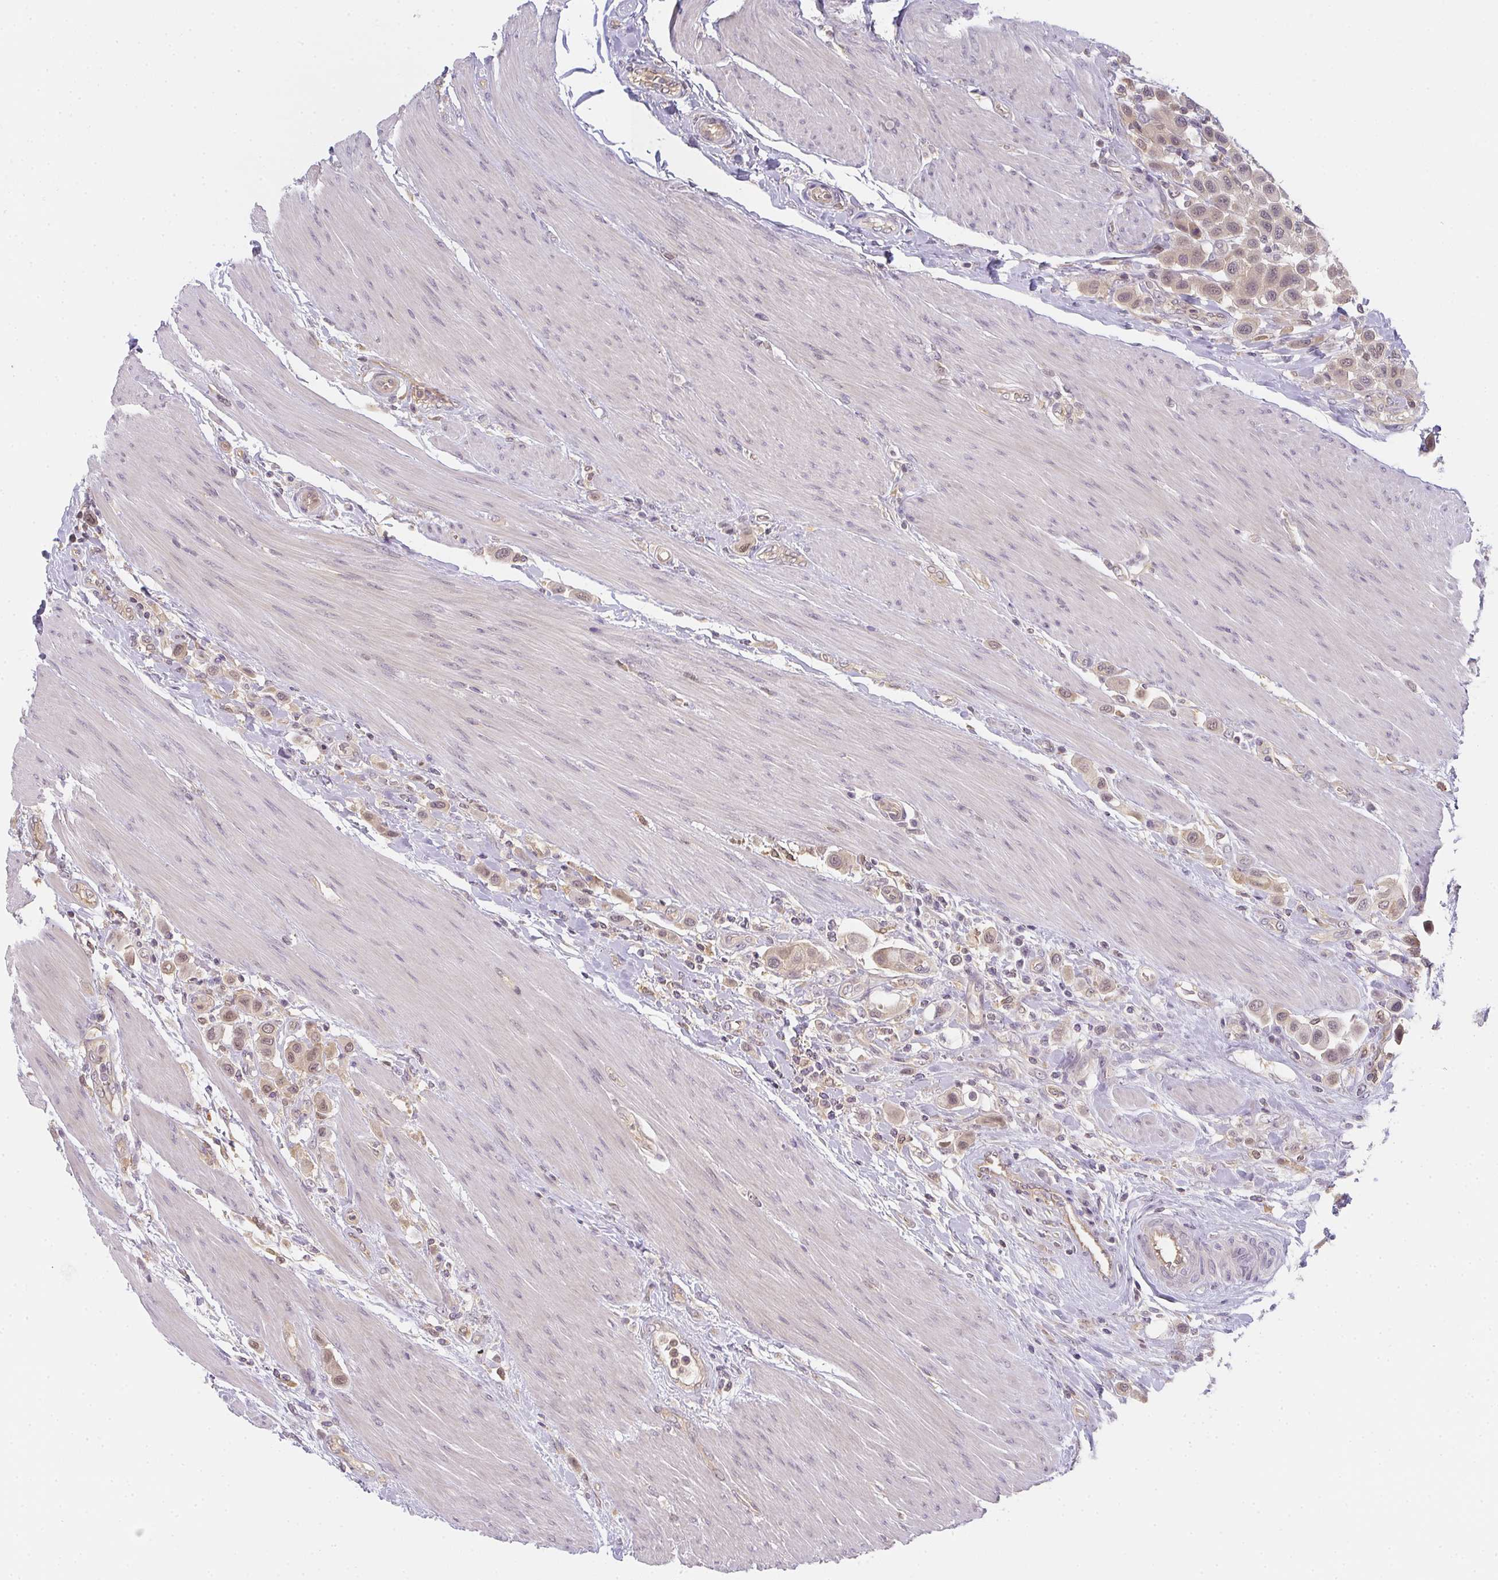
{"staining": {"intensity": "weak", "quantity": ">75%", "location": "cytoplasmic/membranous,nuclear"}, "tissue": "urothelial cancer", "cell_type": "Tumor cells", "image_type": "cancer", "snomed": [{"axis": "morphology", "description": "Urothelial carcinoma, High grade"}, {"axis": "topography", "description": "Urinary bladder"}], "caption": "Immunohistochemical staining of human urothelial cancer demonstrates low levels of weak cytoplasmic/membranous and nuclear protein positivity in about >75% of tumor cells.", "gene": "GSDMB", "patient": {"sex": "male", "age": 50}}